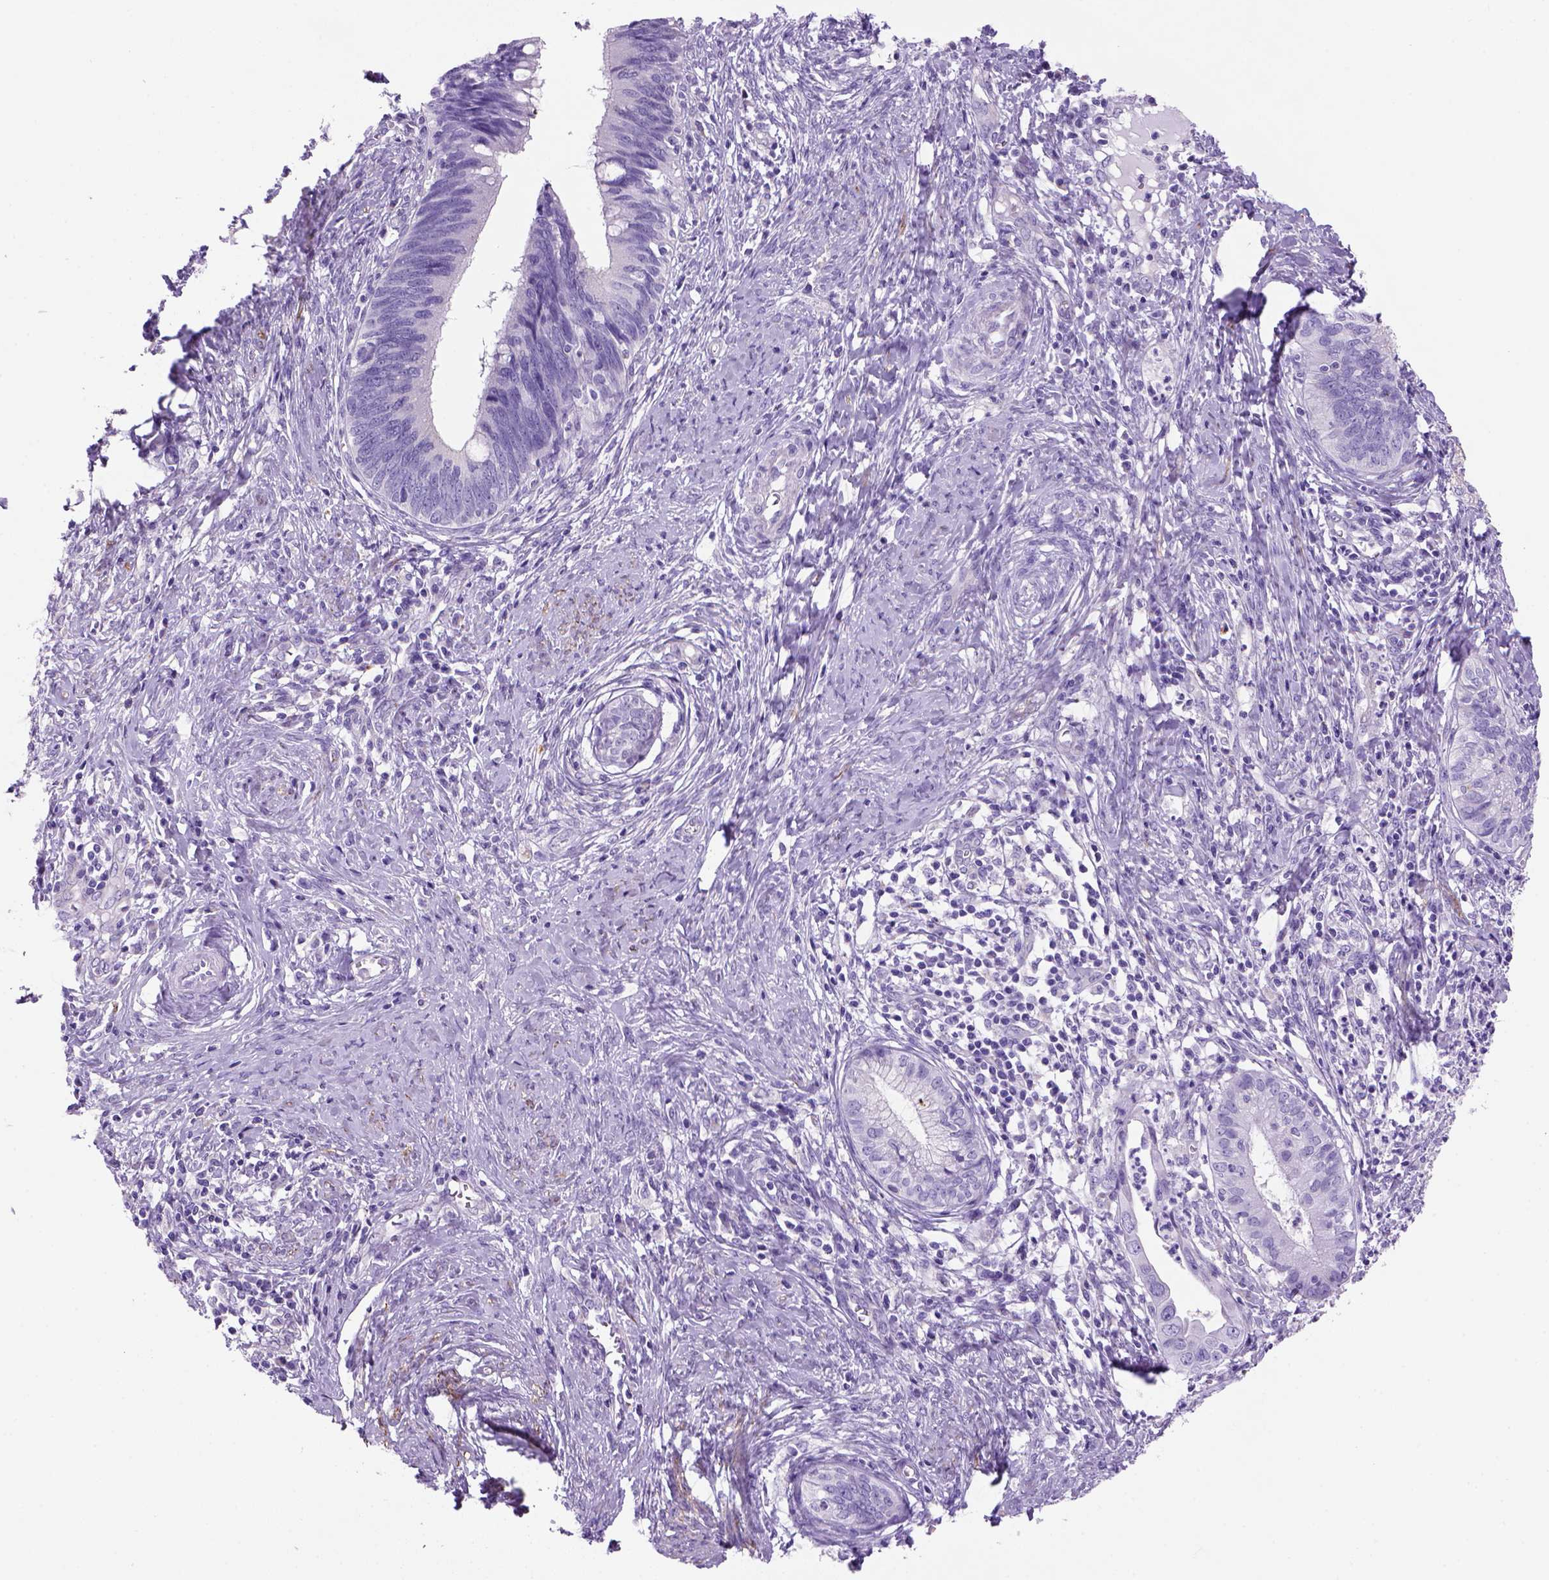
{"staining": {"intensity": "negative", "quantity": "none", "location": "none"}, "tissue": "cervical cancer", "cell_type": "Tumor cells", "image_type": "cancer", "snomed": [{"axis": "morphology", "description": "Adenocarcinoma, NOS"}, {"axis": "topography", "description": "Cervix"}], "caption": "Histopathology image shows no significant protein positivity in tumor cells of adenocarcinoma (cervical).", "gene": "ARHGEF33", "patient": {"sex": "female", "age": 42}}